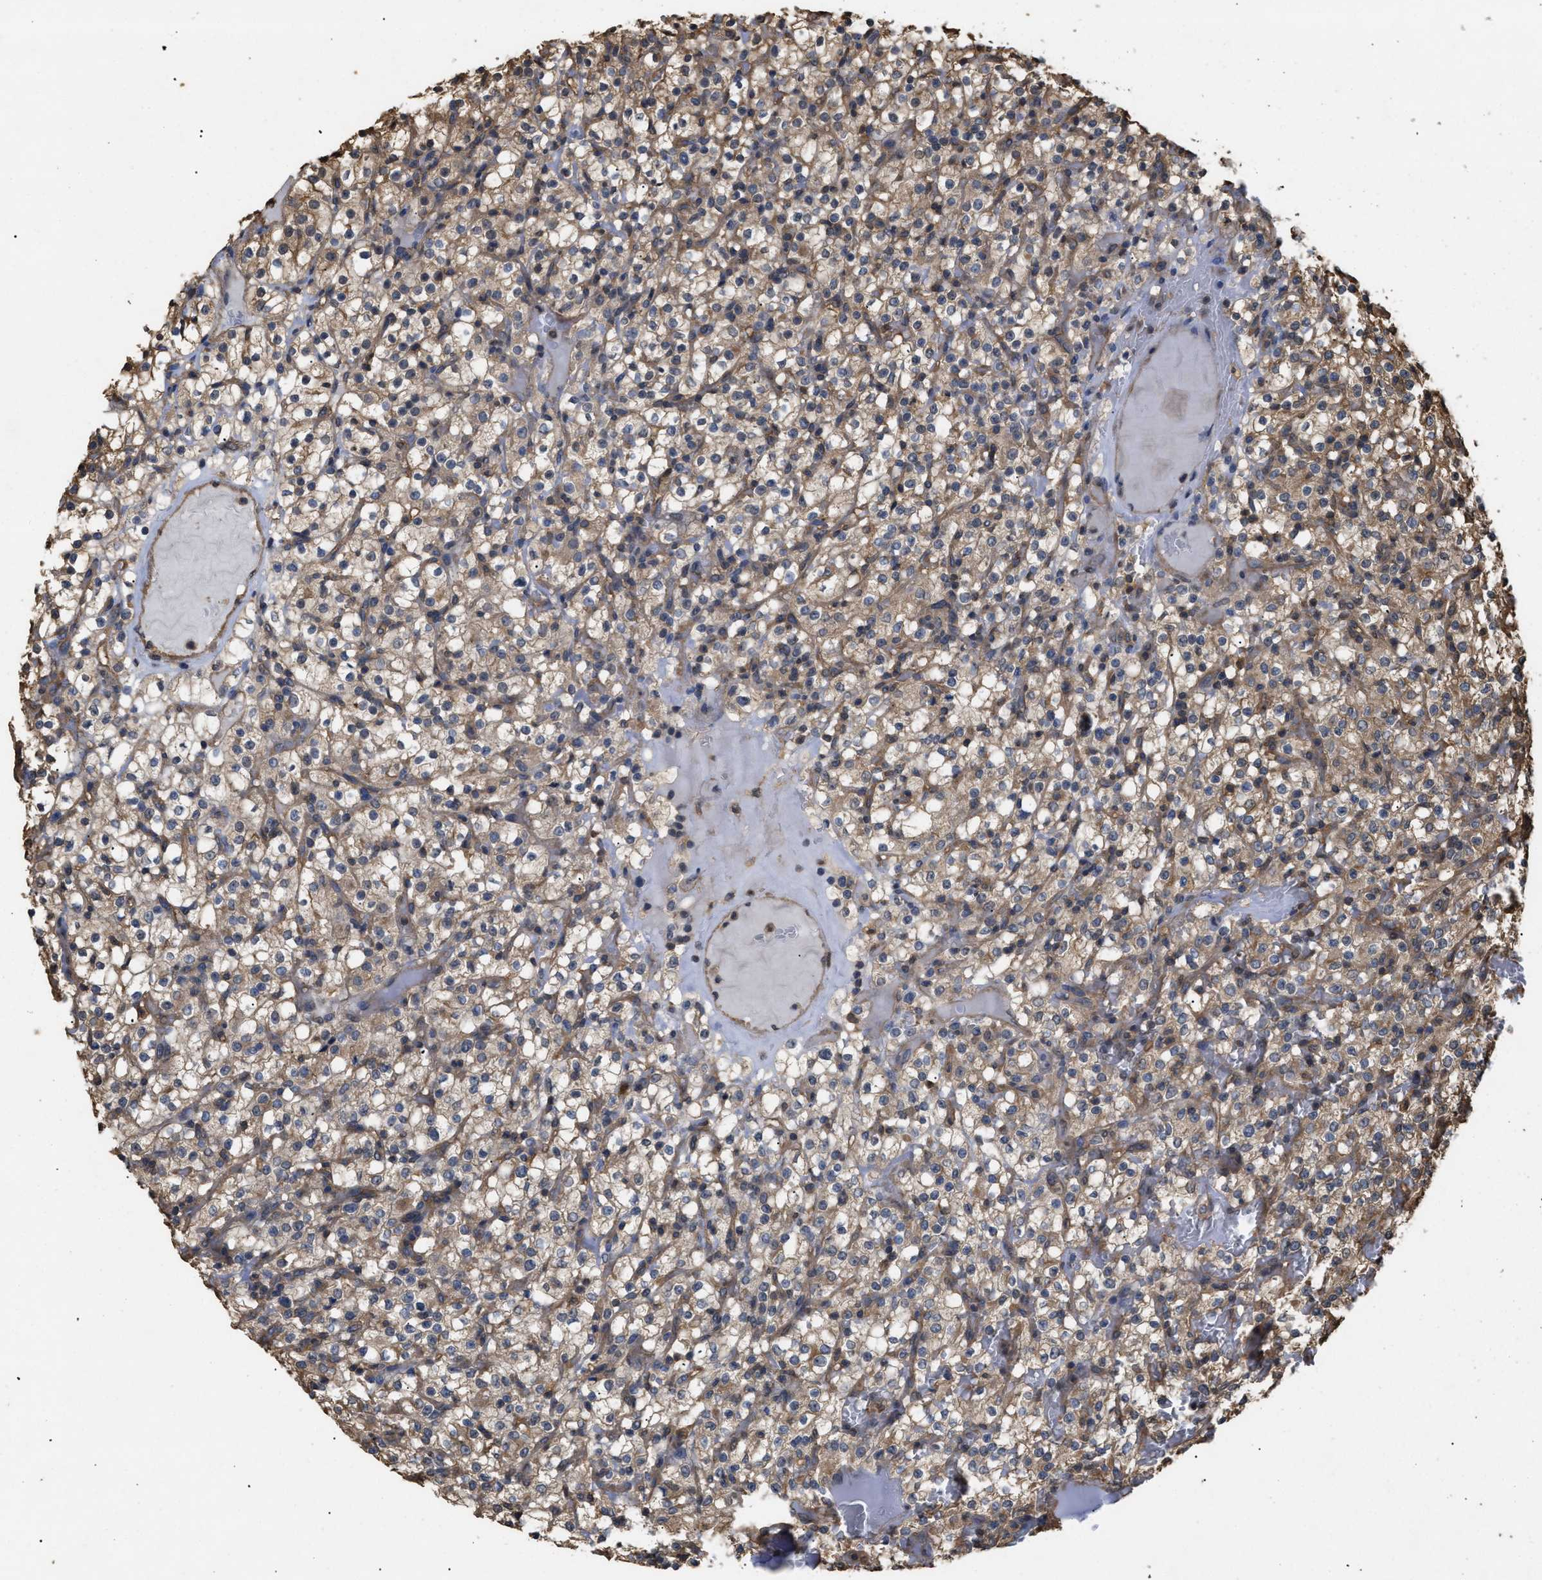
{"staining": {"intensity": "moderate", "quantity": ">75%", "location": "cytoplasmic/membranous"}, "tissue": "renal cancer", "cell_type": "Tumor cells", "image_type": "cancer", "snomed": [{"axis": "morphology", "description": "Normal tissue, NOS"}, {"axis": "morphology", "description": "Adenocarcinoma, NOS"}, {"axis": "topography", "description": "Kidney"}], "caption": "Adenocarcinoma (renal) stained with a brown dye reveals moderate cytoplasmic/membranous positive positivity in approximately >75% of tumor cells.", "gene": "CALM1", "patient": {"sex": "female", "age": 72}}